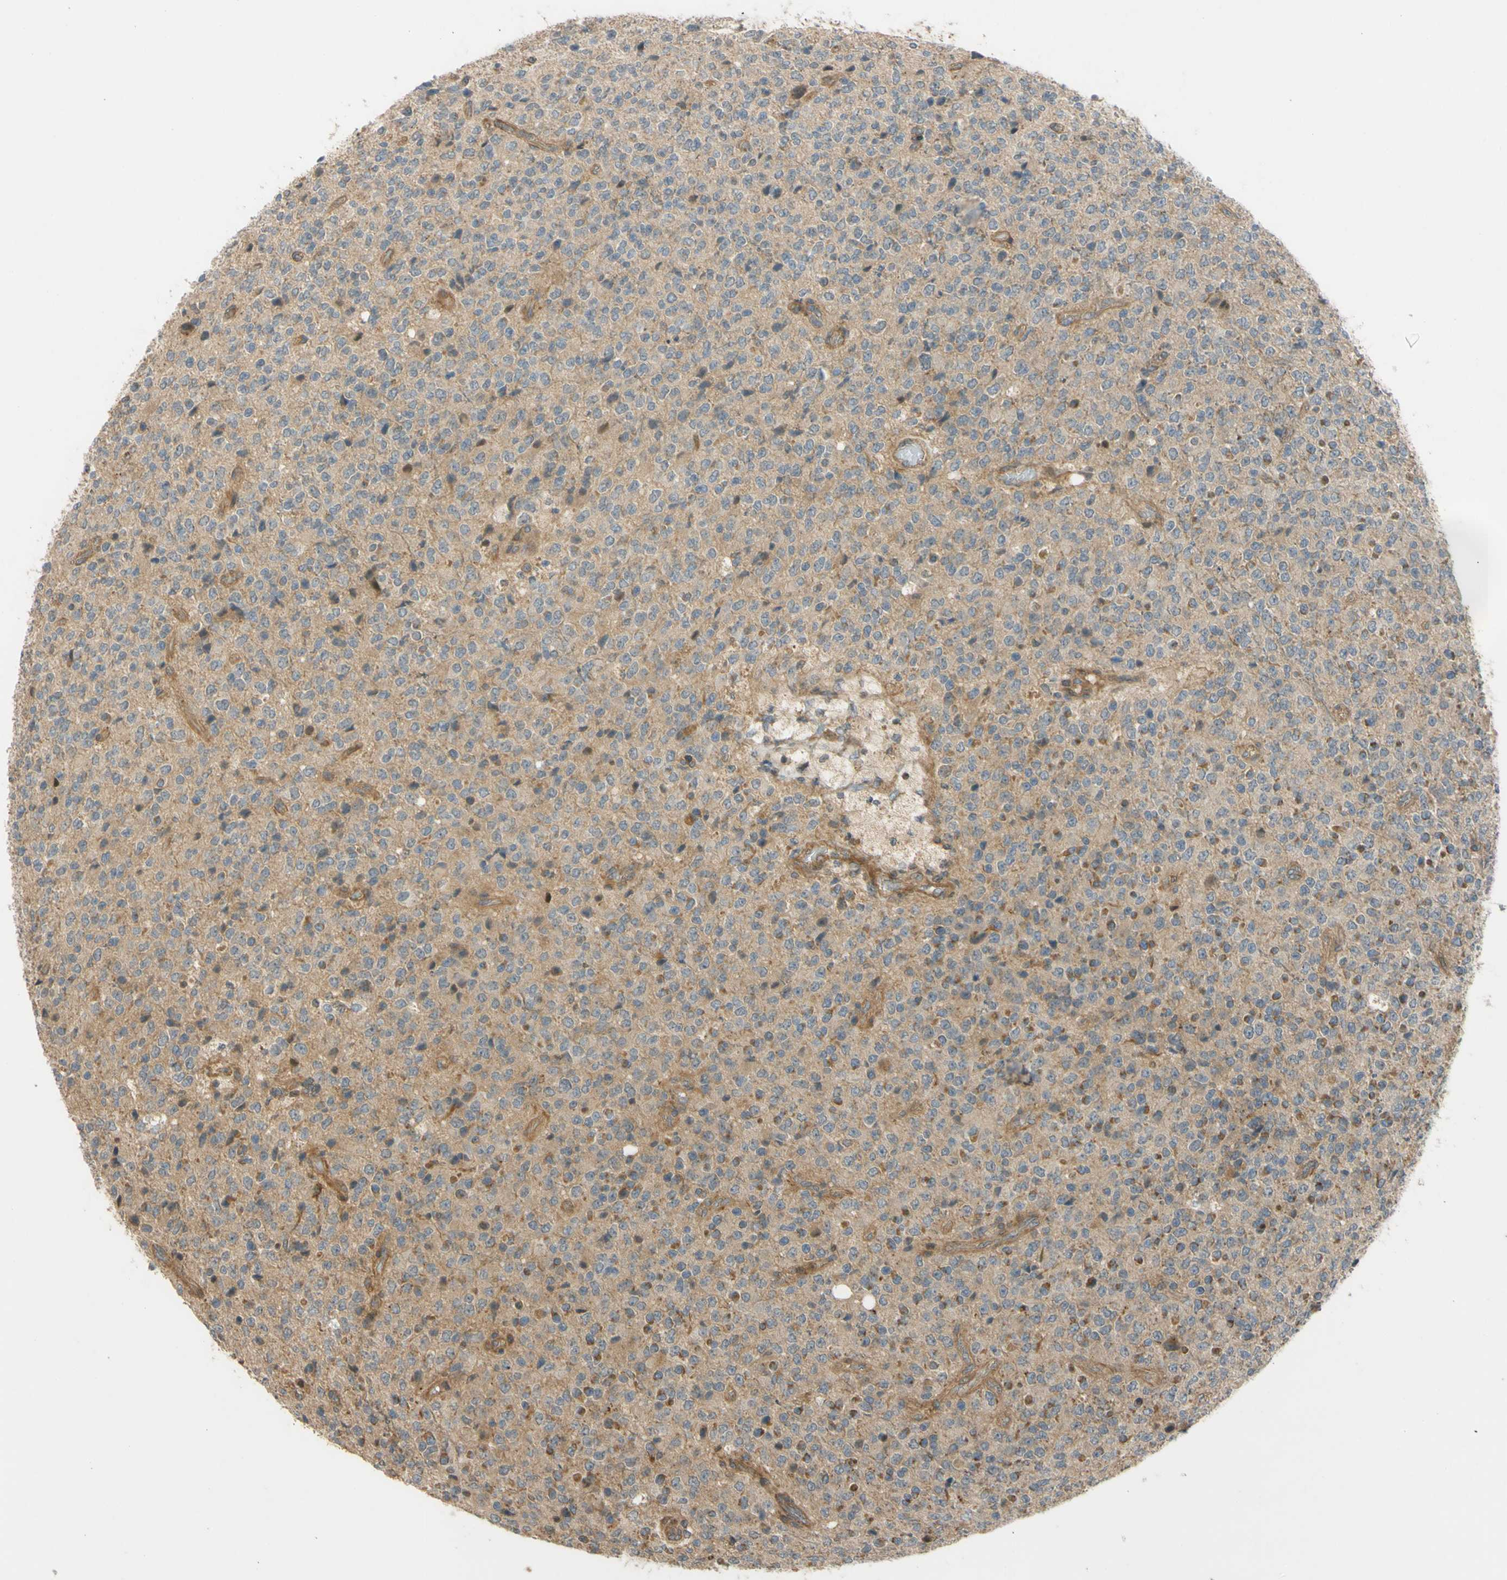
{"staining": {"intensity": "weak", "quantity": ">75%", "location": "cytoplasmic/membranous"}, "tissue": "glioma", "cell_type": "Tumor cells", "image_type": "cancer", "snomed": [{"axis": "morphology", "description": "Glioma, malignant, High grade"}, {"axis": "topography", "description": "pancreas cauda"}], "caption": "Glioma tissue displays weak cytoplasmic/membranous expression in about >75% of tumor cells, visualized by immunohistochemistry. Using DAB (brown) and hematoxylin (blue) stains, captured at high magnification using brightfield microscopy.", "gene": "FLII", "patient": {"sex": "male", "age": 60}}